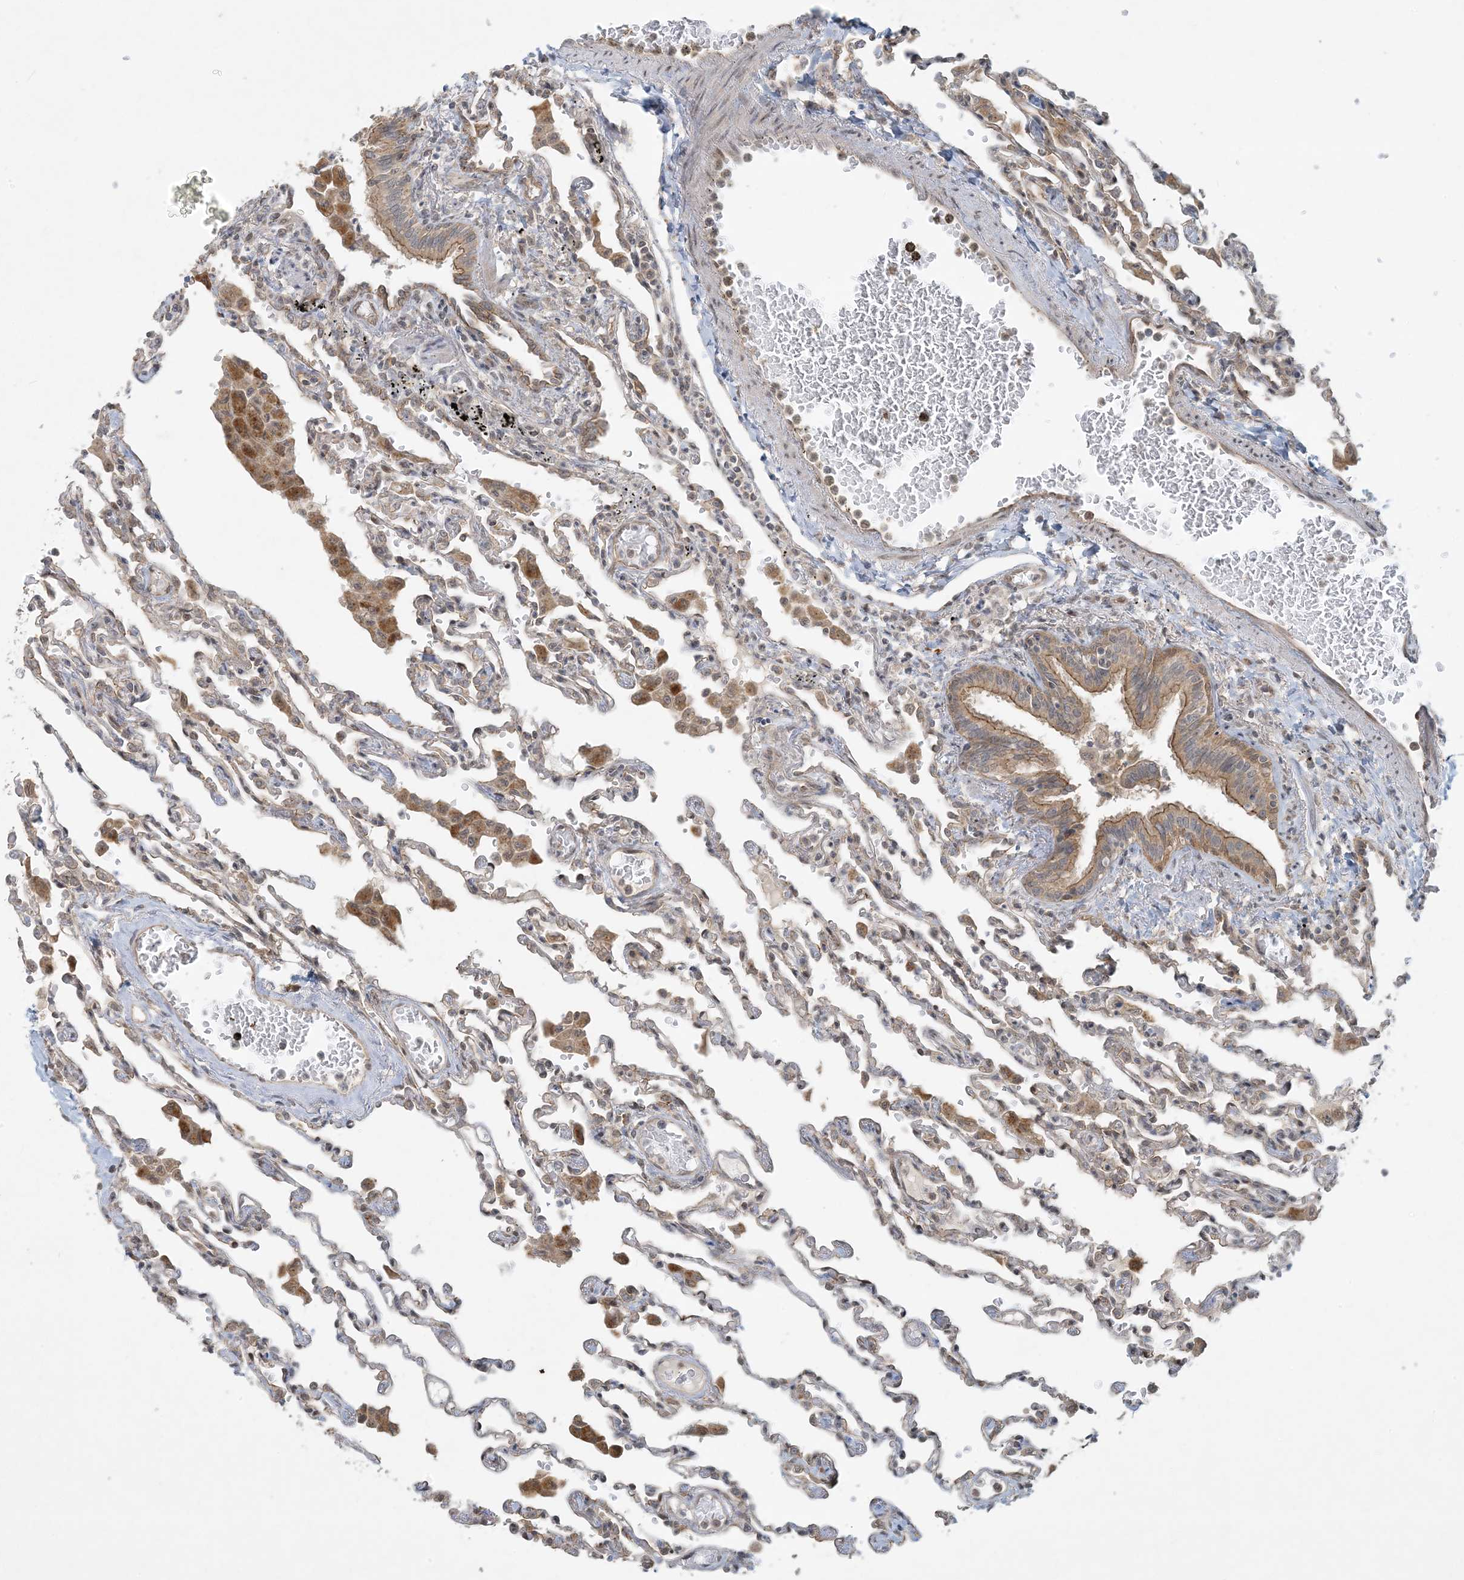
{"staining": {"intensity": "moderate", "quantity": "<25%", "location": "cytoplasmic/membranous"}, "tissue": "lung", "cell_type": "Alveolar cells", "image_type": "normal", "snomed": [{"axis": "morphology", "description": "Normal tissue, NOS"}, {"axis": "topography", "description": "Bronchus"}, {"axis": "topography", "description": "Lung"}], "caption": "IHC micrograph of benign lung: lung stained using immunohistochemistry (IHC) exhibits low levels of moderate protein expression localized specifically in the cytoplasmic/membranous of alveolar cells, appearing as a cytoplasmic/membranous brown color.", "gene": "BCORL1", "patient": {"sex": "female", "age": 49}}